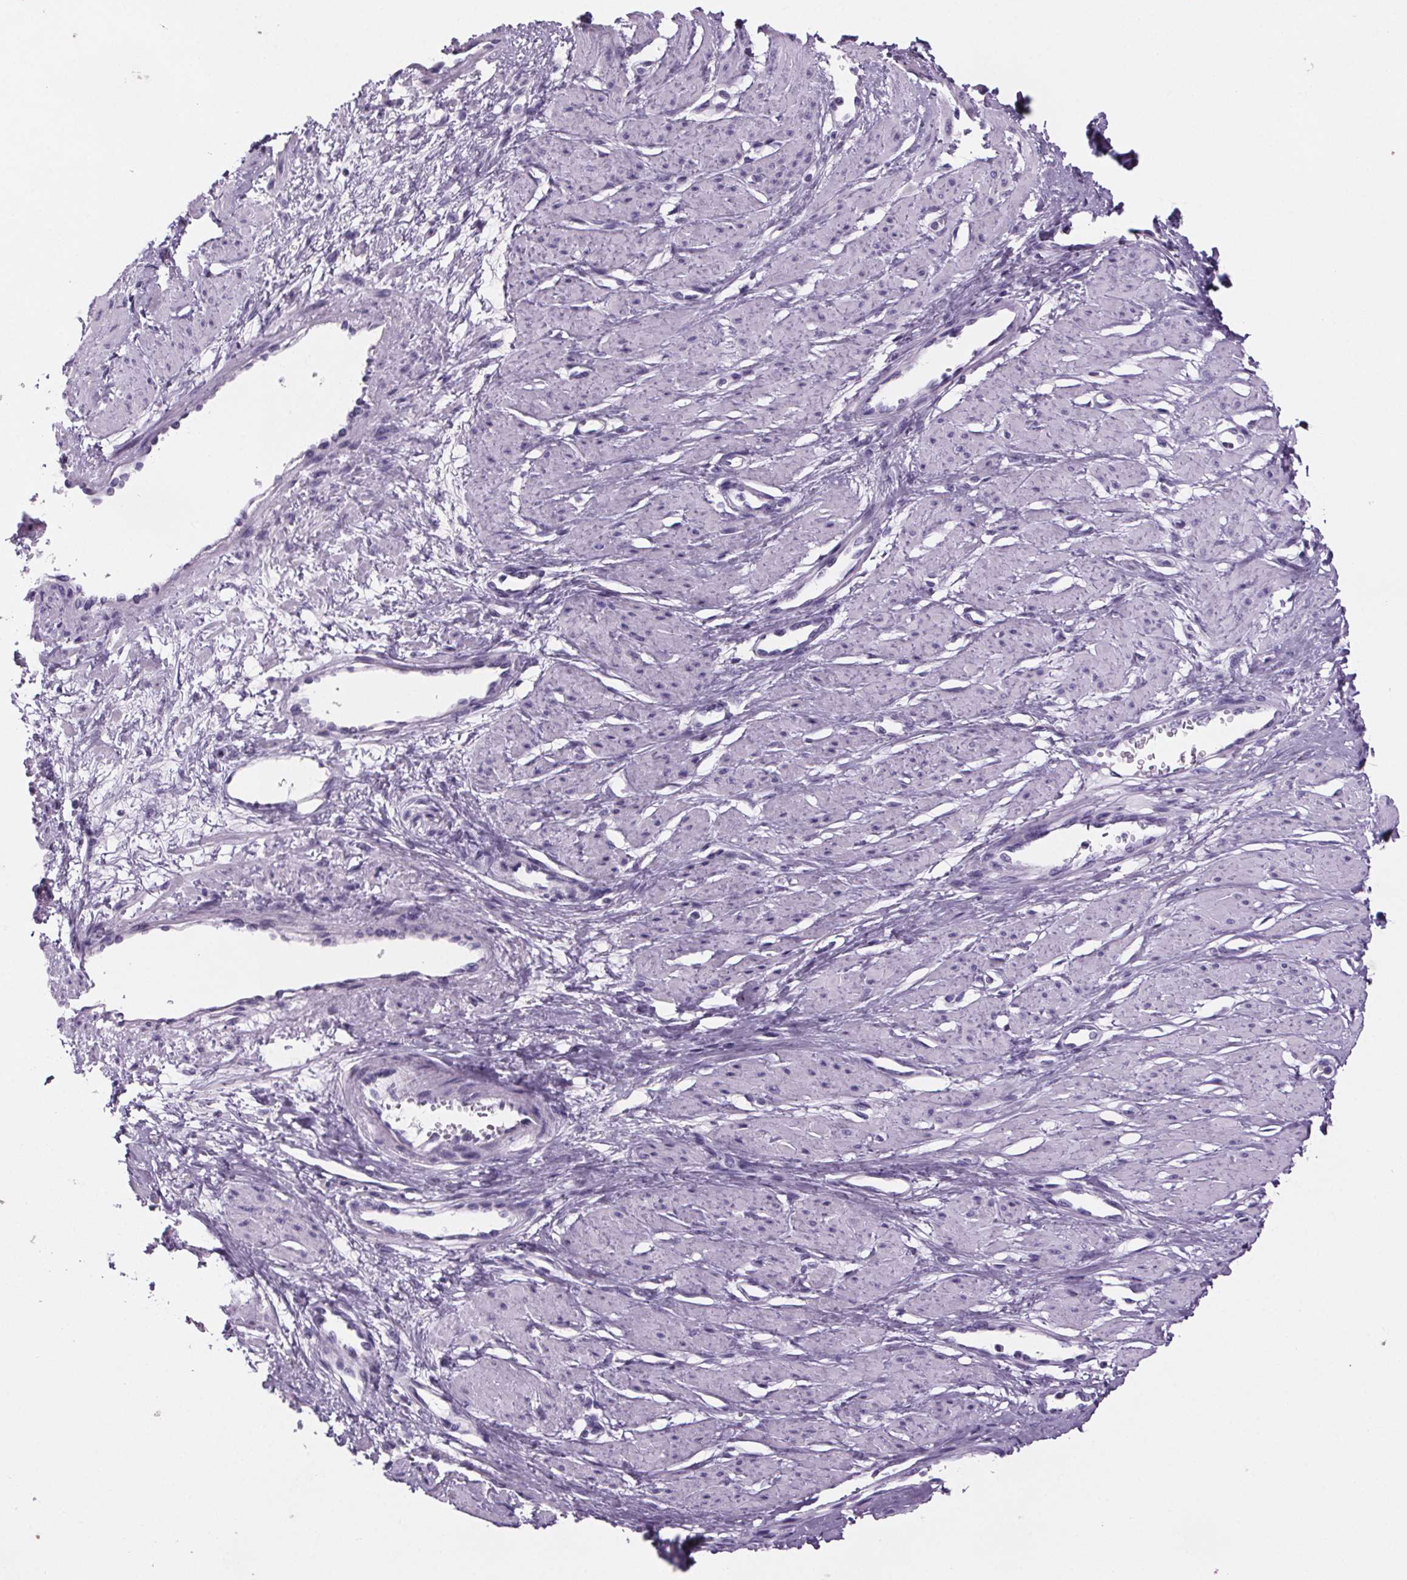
{"staining": {"intensity": "negative", "quantity": "none", "location": "none"}, "tissue": "smooth muscle", "cell_type": "Smooth muscle cells", "image_type": "normal", "snomed": [{"axis": "morphology", "description": "Normal tissue, NOS"}, {"axis": "topography", "description": "Smooth muscle"}, {"axis": "topography", "description": "Uterus"}], "caption": "A high-resolution image shows immunohistochemistry (IHC) staining of normal smooth muscle, which shows no significant positivity in smooth muscle cells.", "gene": "CUBN", "patient": {"sex": "female", "age": 39}}